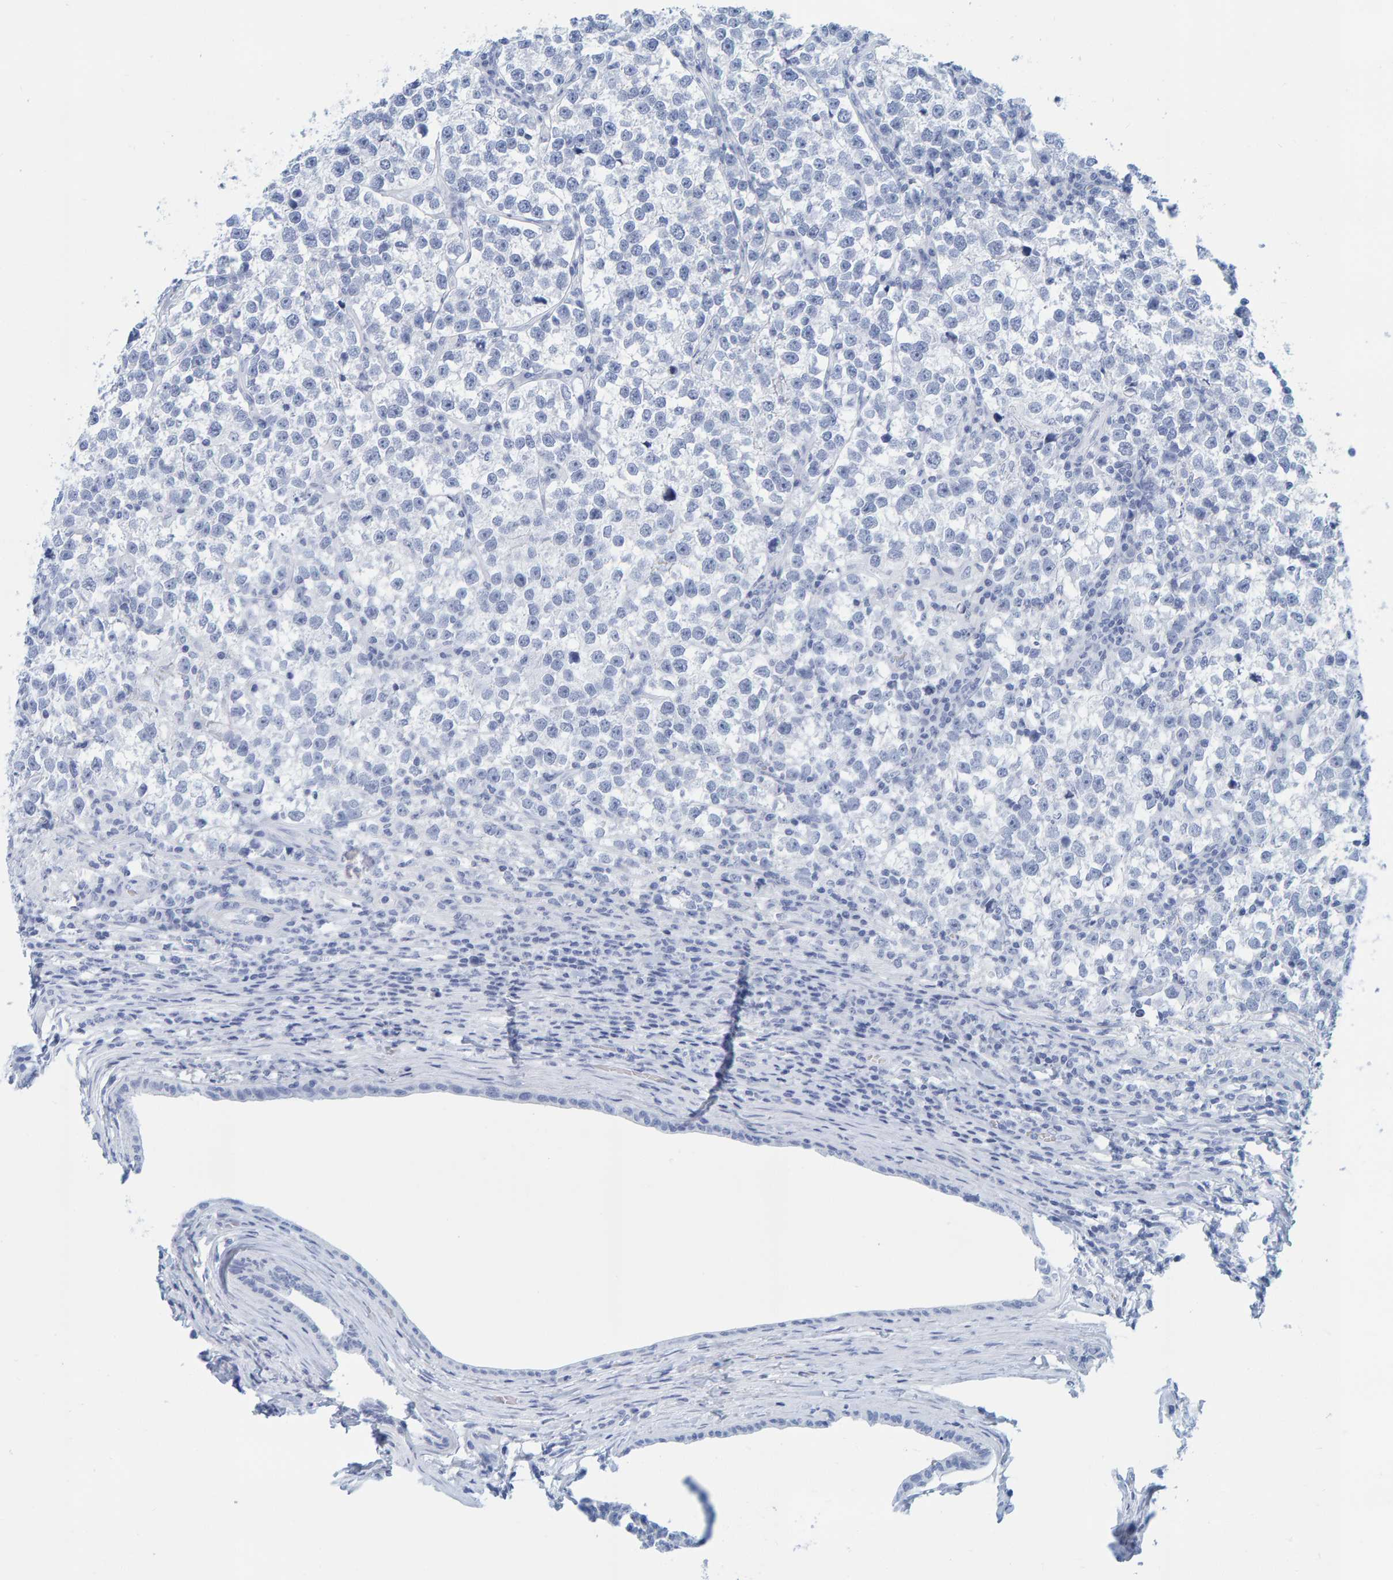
{"staining": {"intensity": "negative", "quantity": "none", "location": "none"}, "tissue": "testis cancer", "cell_type": "Tumor cells", "image_type": "cancer", "snomed": [{"axis": "morphology", "description": "Normal tissue, NOS"}, {"axis": "morphology", "description": "Seminoma, NOS"}, {"axis": "topography", "description": "Testis"}], "caption": "This is a photomicrograph of IHC staining of testis cancer (seminoma), which shows no staining in tumor cells. Nuclei are stained in blue.", "gene": "SFTPC", "patient": {"sex": "male", "age": 43}}